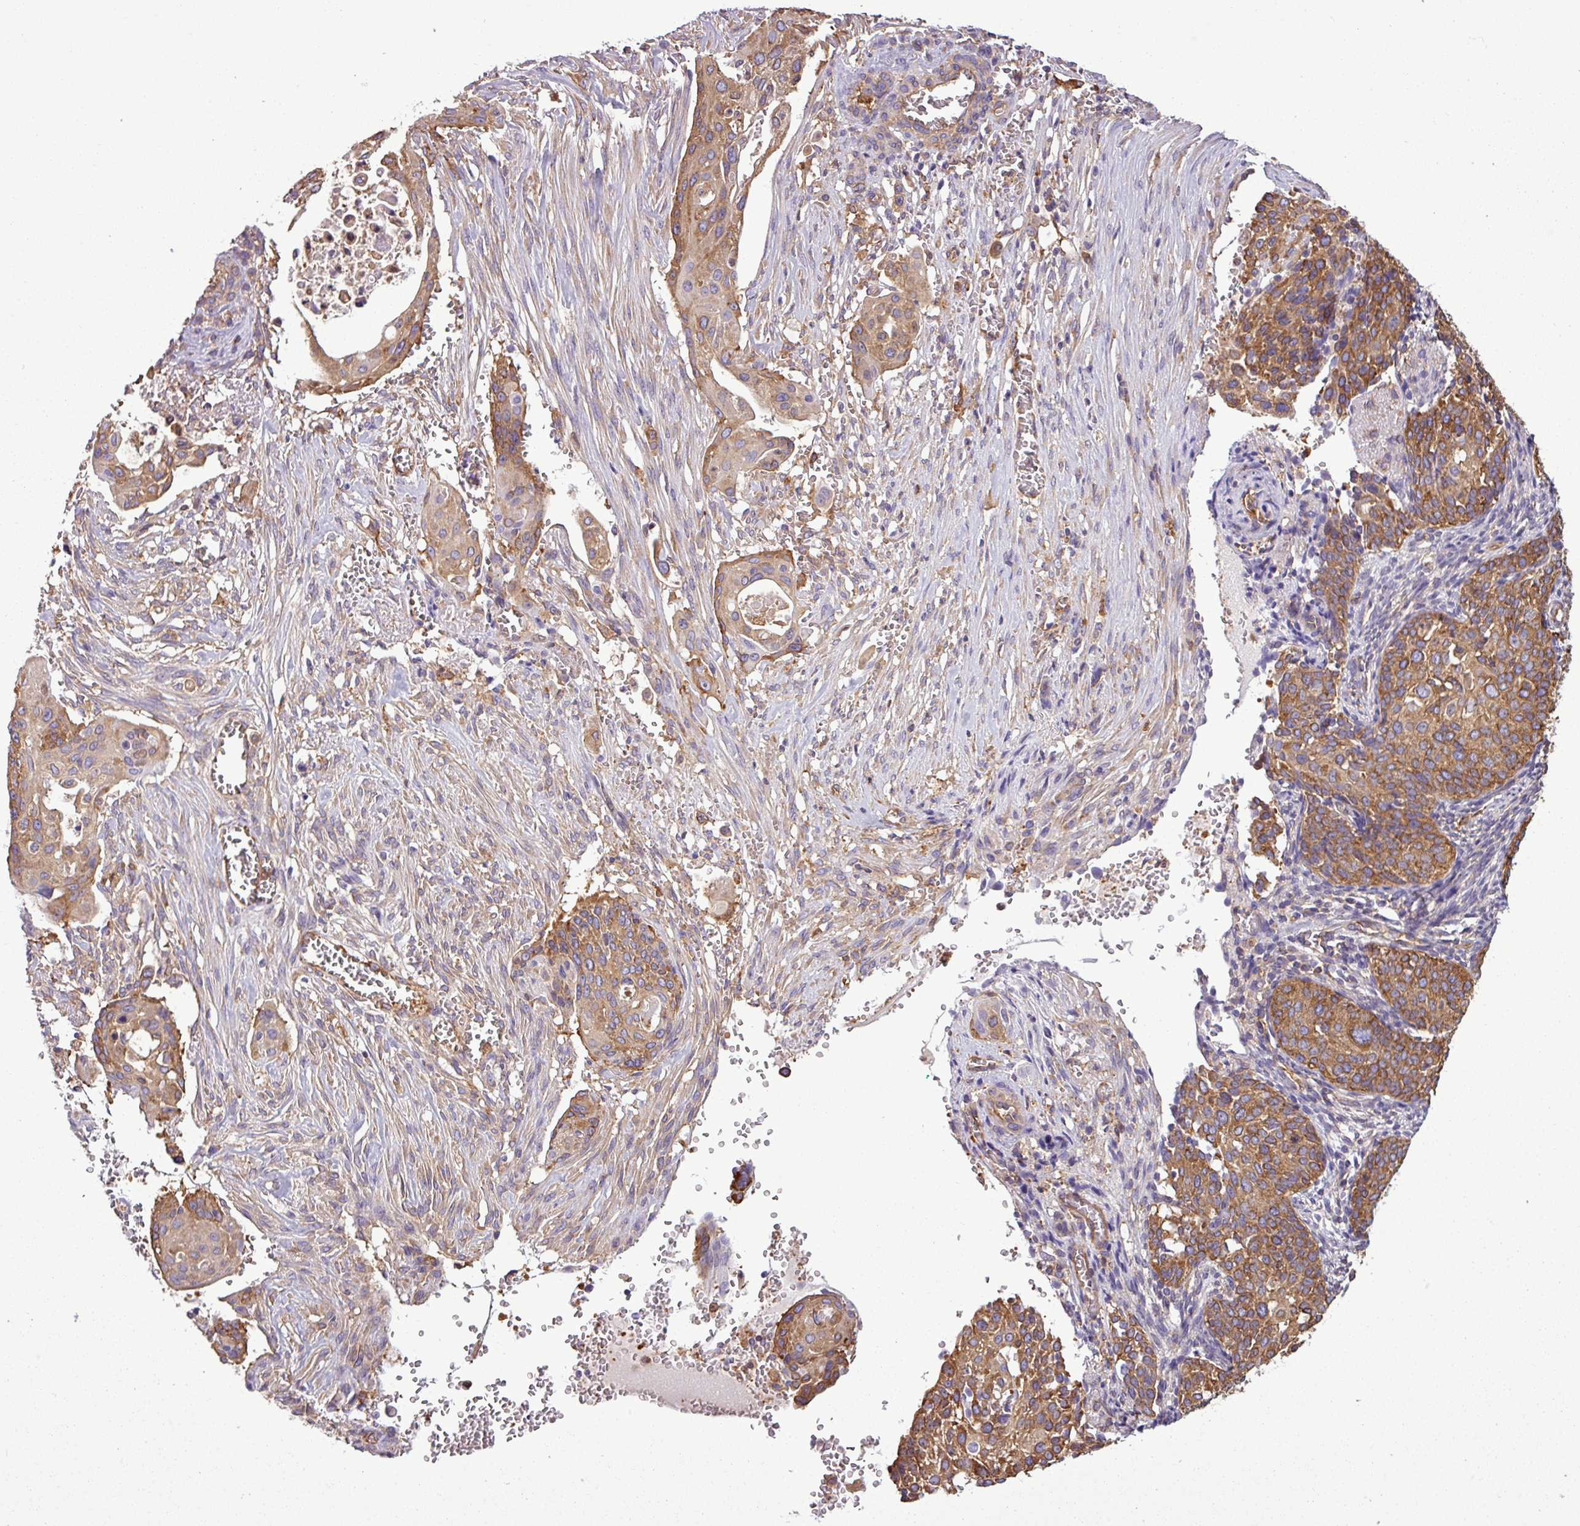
{"staining": {"intensity": "moderate", "quantity": ">75%", "location": "cytoplasmic/membranous"}, "tissue": "cervical cancer", "cell_type": "Tumor cells", "image_type": "cancer", "snomed": [{"axis": "morphology", "description": "Squamous cell carcinoma, NOS"}, {"axis": "topography", "description": "Cervix"}], "caption": "The immunohistochemical stain labels moderate cytoplasmic/membranous expression in tumor cells of cervical squamous cell carcinoma tissue.", "gene": "PACSIN2", "patient": {"sex": "female", "age": 44}}